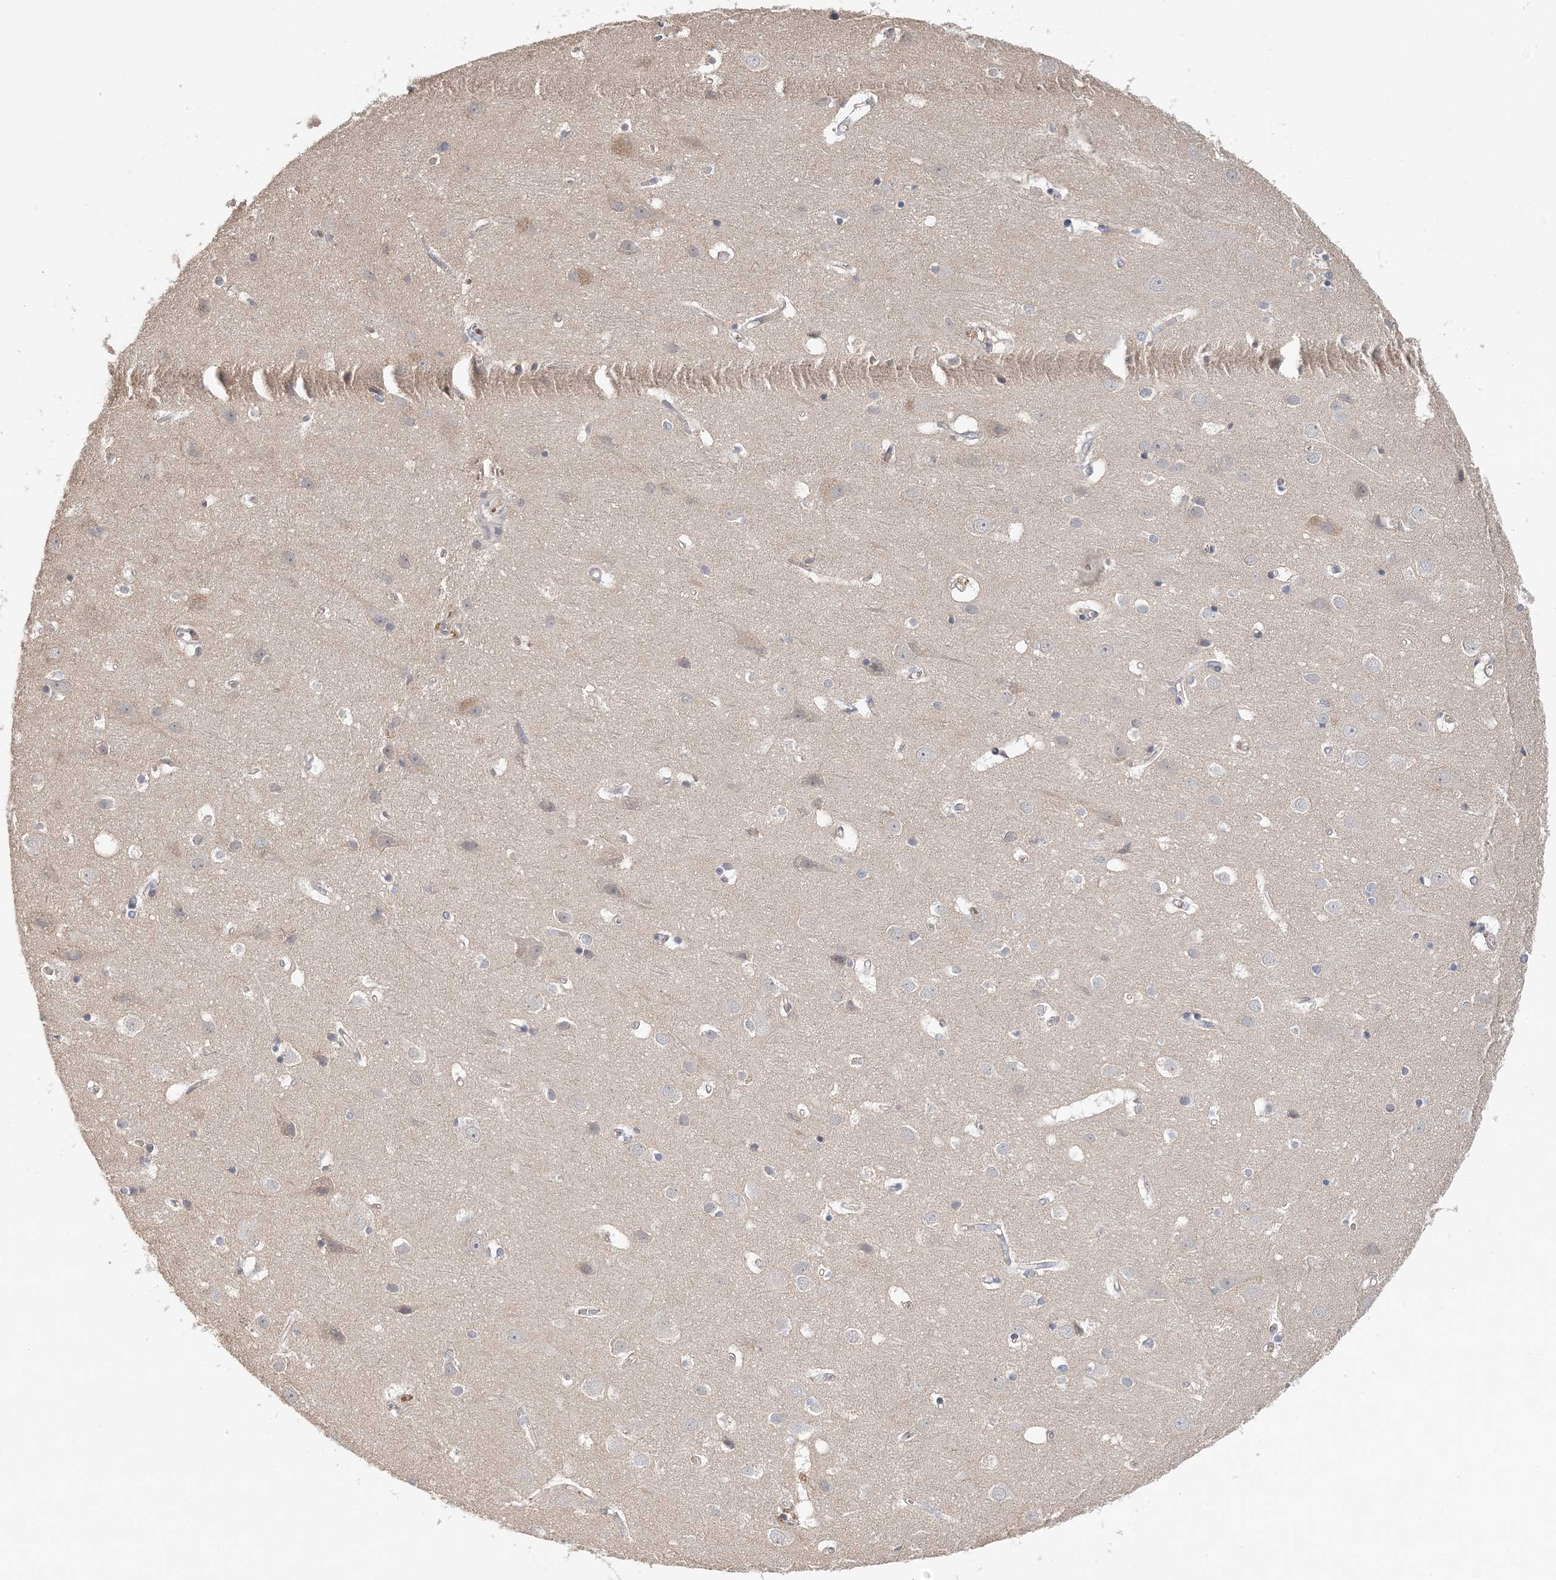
{"staining": {"intensity": "negative", "quantity": "none", "location": "none"}, "tissue": "cerebral cortex", "cell_type": "Endothelial cells", "image_type": "normal", "snomed": [{"axis": "morphology", "description": "Normal tissue, NOS"}, {"axis": "topography", "description": "Cerebral cortex"}], "caption": "High power microscopy photomicrograph of an IHC photomicrograph of normal cerebral cortex, revealing no significant expression in endothelial cells. (Brightfield microscopy of DAB immunohistochemistry (IHC) at high magnification).", "gene": "SYCP3", "patient": {"sex": "male", "age": 54}}